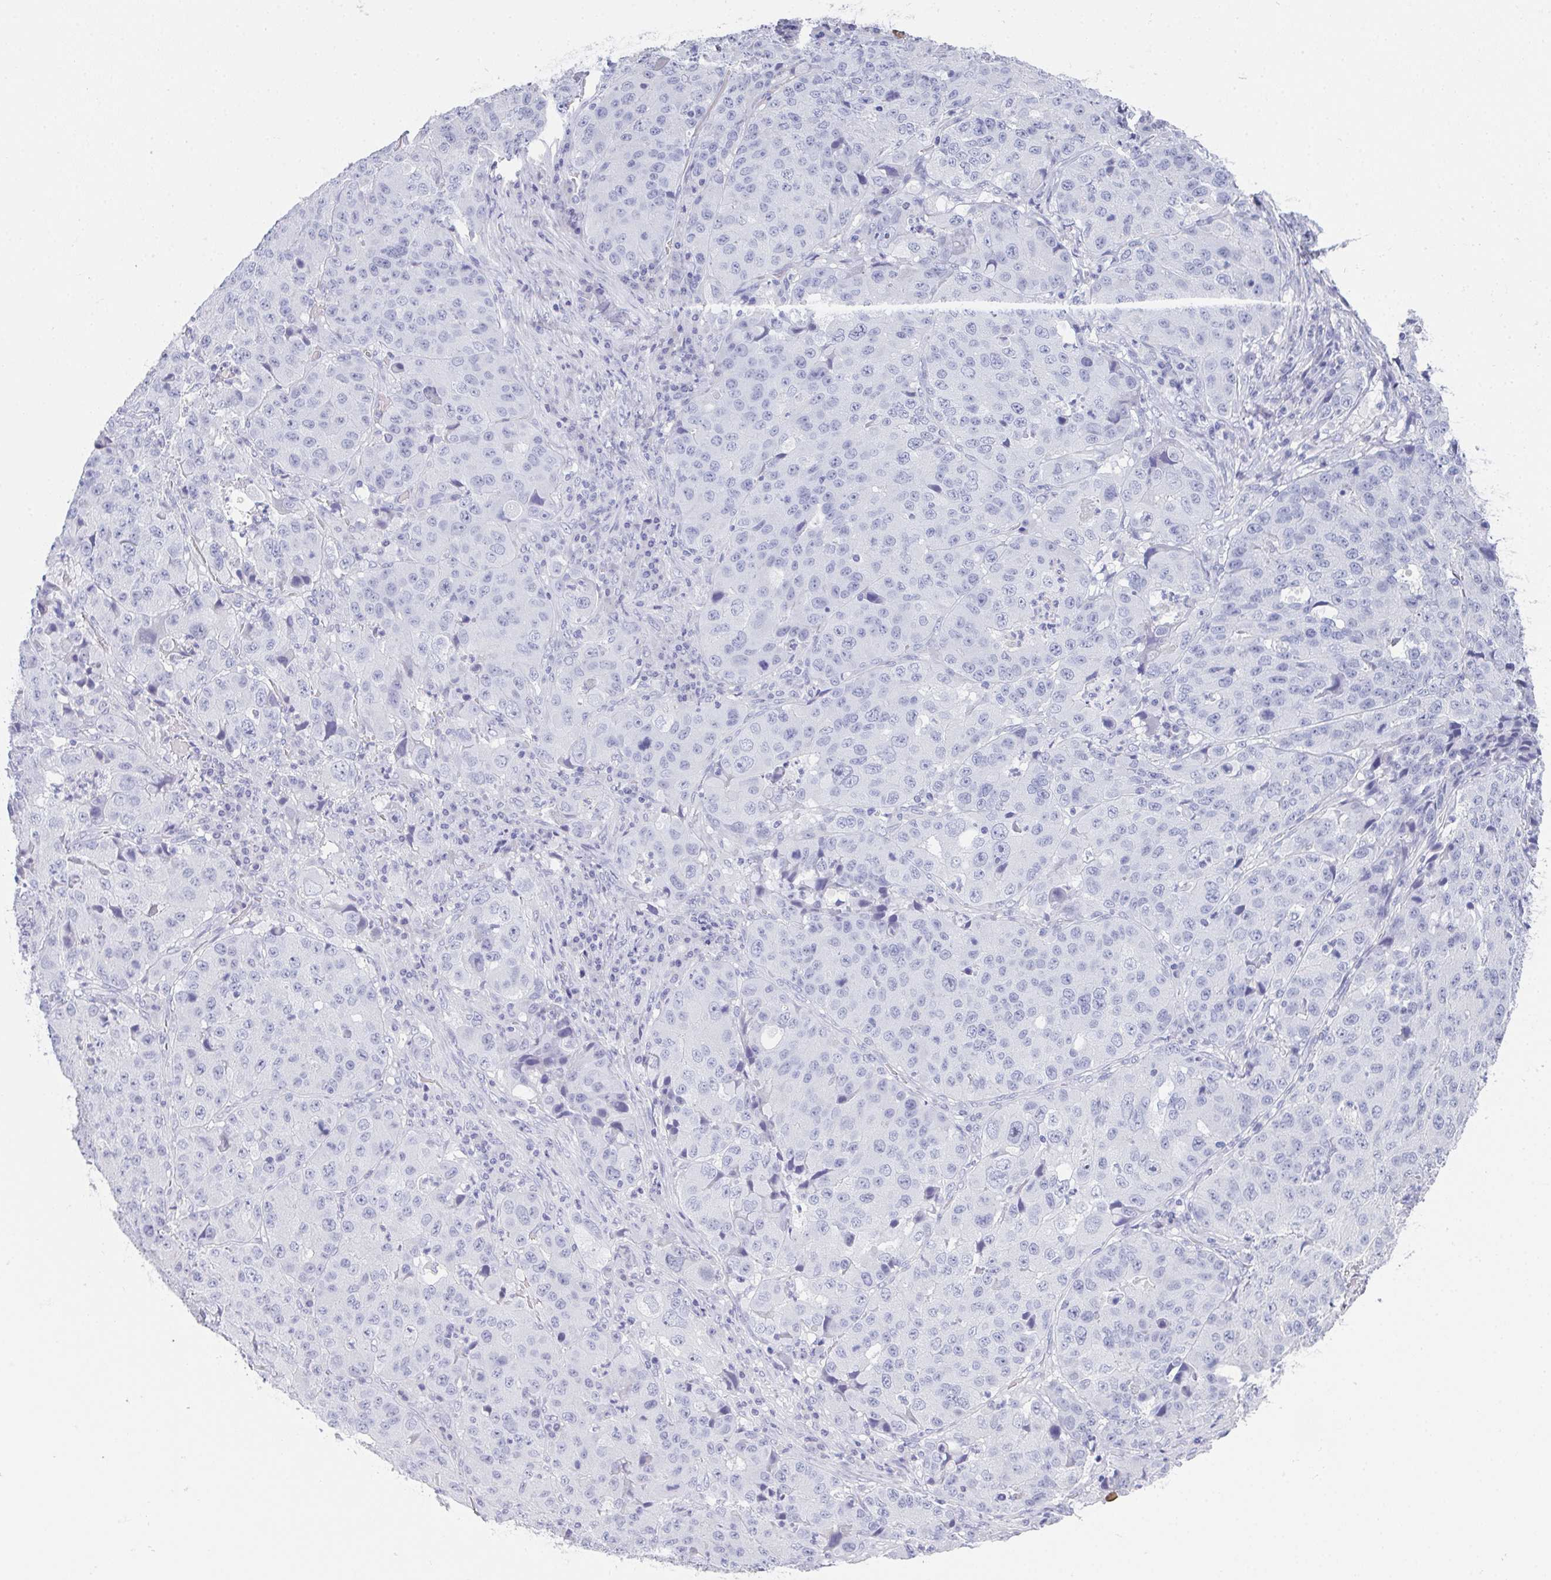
{"staining": {"intensity": "negative", "quantity": "none", "location": "none"}, "tissue": "stomach cancer", "cell_type": "Tumor cells", "image_type": "cancer", "snomed": [{"axis": "morphology", "description": "Adenocarcinoma, NOS"}, {"axis": "topography", "description": "Stomach"}], "caption": "DAB (3,3'-diaminobenzidine) immunohistochemical staining of human stomach cancer shows no significant positivity in tumor cells.", "gene": "SLC36A2", "patient": {"sex": "male", "age": 71}}